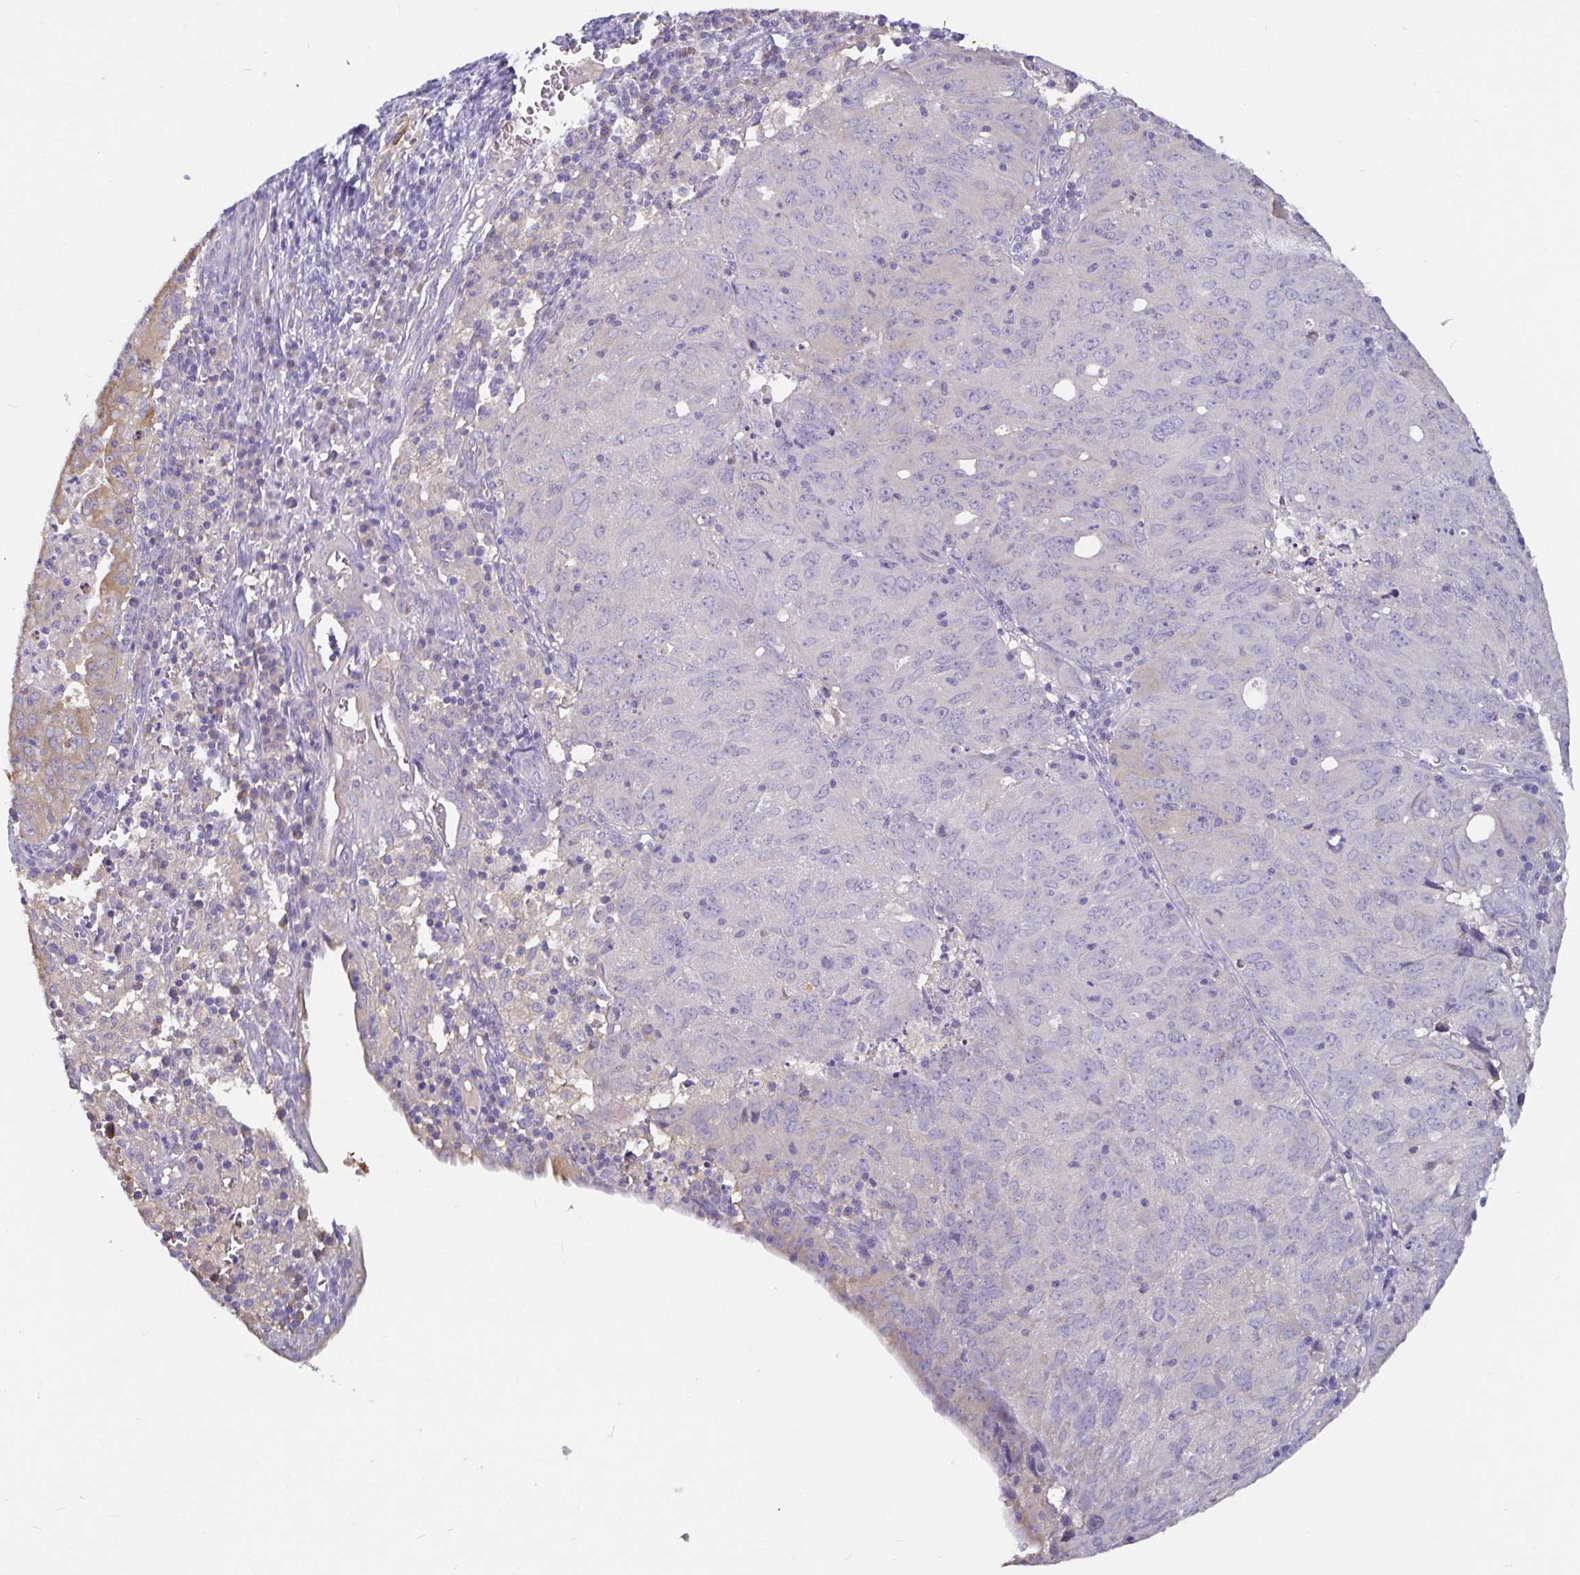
{"staining": {"intensity": "negative", "quantity": "none", "location": "none"}, "tissue": "cervical cancer", "cell_type": "Tumor cells", "image_type": "cancer", "snomed": [{"axis": "morphology", "description": "Adenocarcinoma, NOS"}, {"axis": "topography", "description": "Cervix"}], "caption": "Immunohistochemical staining of adenocarcinoma (cervical) demonstrates no significant staining in tumor cells.", "gene": "ADAMTS6", "patient": {"sex": "female", "age": 56}}